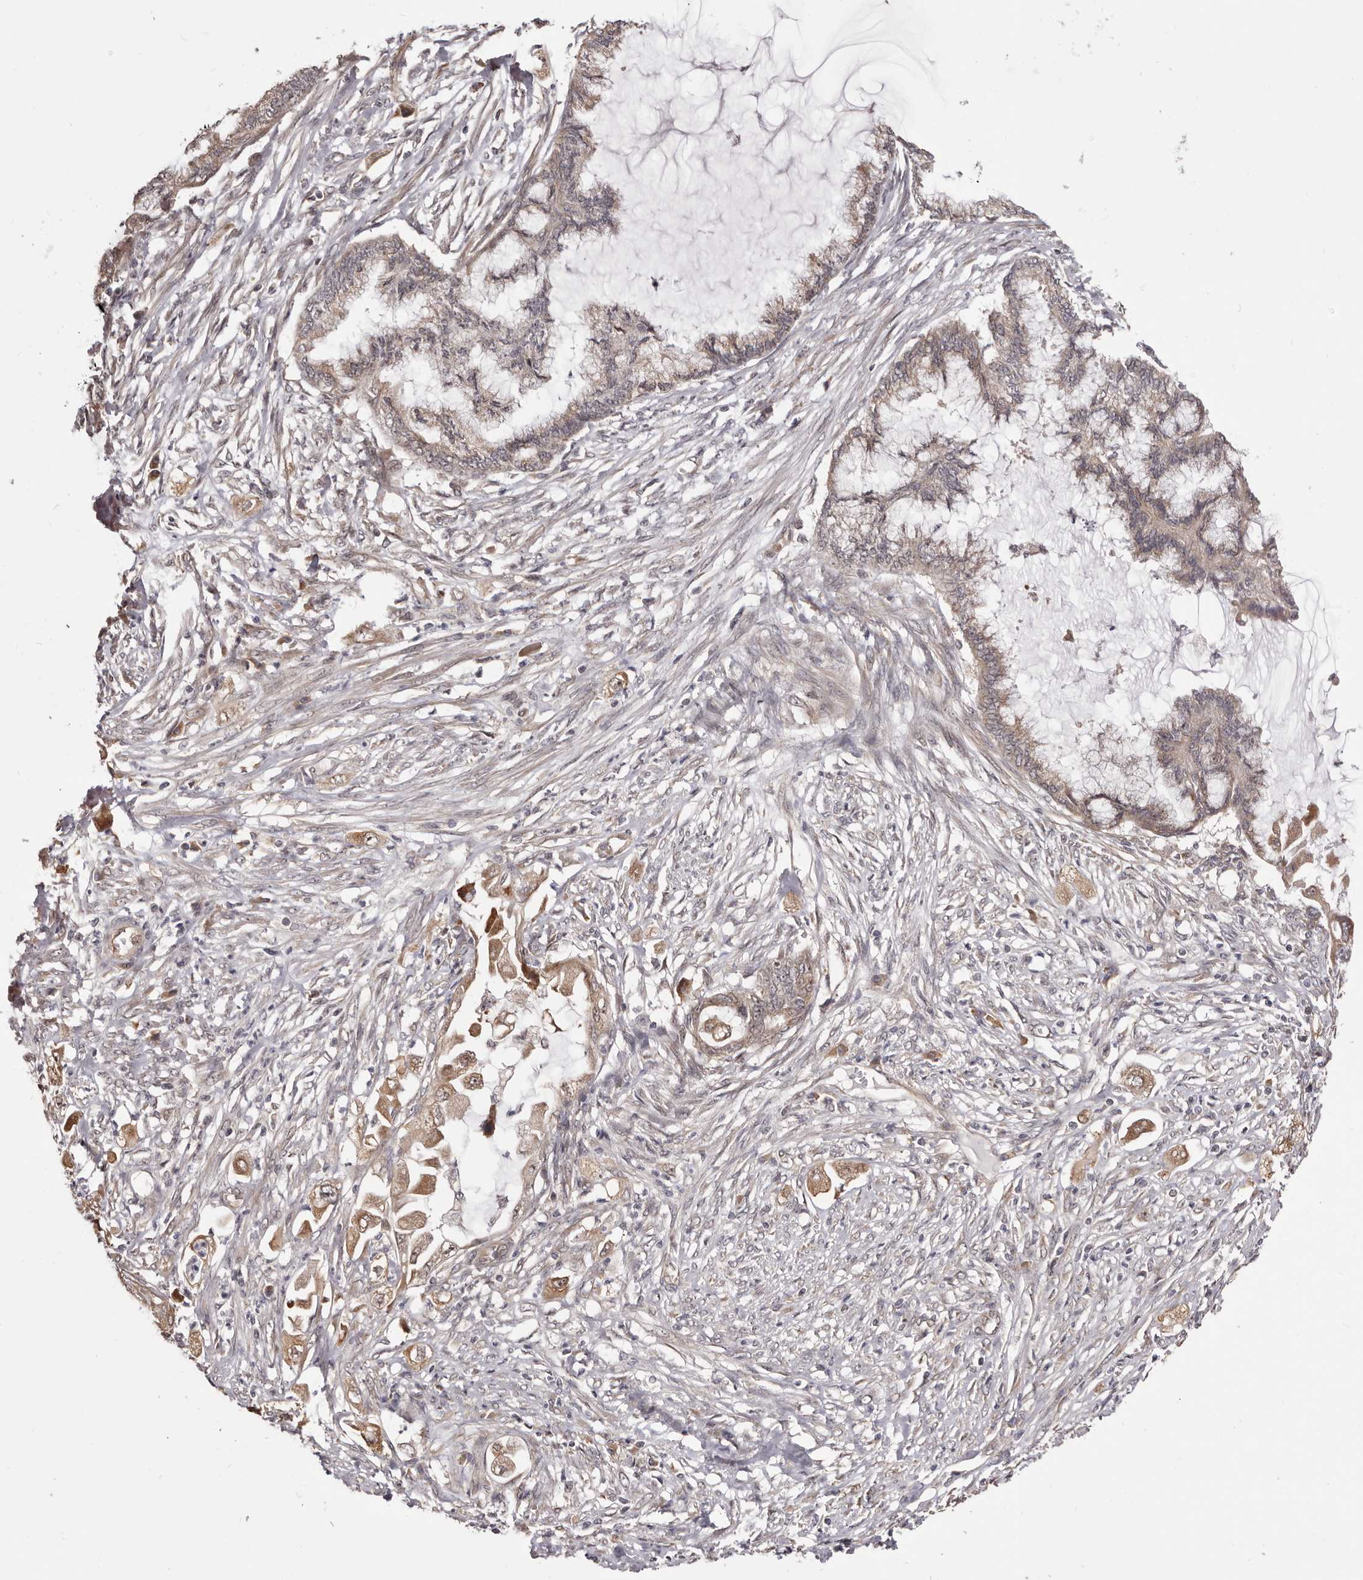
{"staining": {"intensity": "moderate", "quantity": "25%-75%", "location": "cytoplasmic/membranous,nuclear"}, "tissue": "endometrial cancer", "cell_type": "Tumor cells", "image_type": "cancer", "snomed": [{"axis": "morphology", "description": "Adenocarcinoma, NOS"}, {"axis": "topography", "description": "Endometrium"}], "caption": "A brown stain shows moderate cytoplasmic/membranous and nuclear staining of a protein in human adenocarcinoma (endometrial) tumor cells.", "gene": "NOL12", "patient": {"sex": "female", "age": 86}}